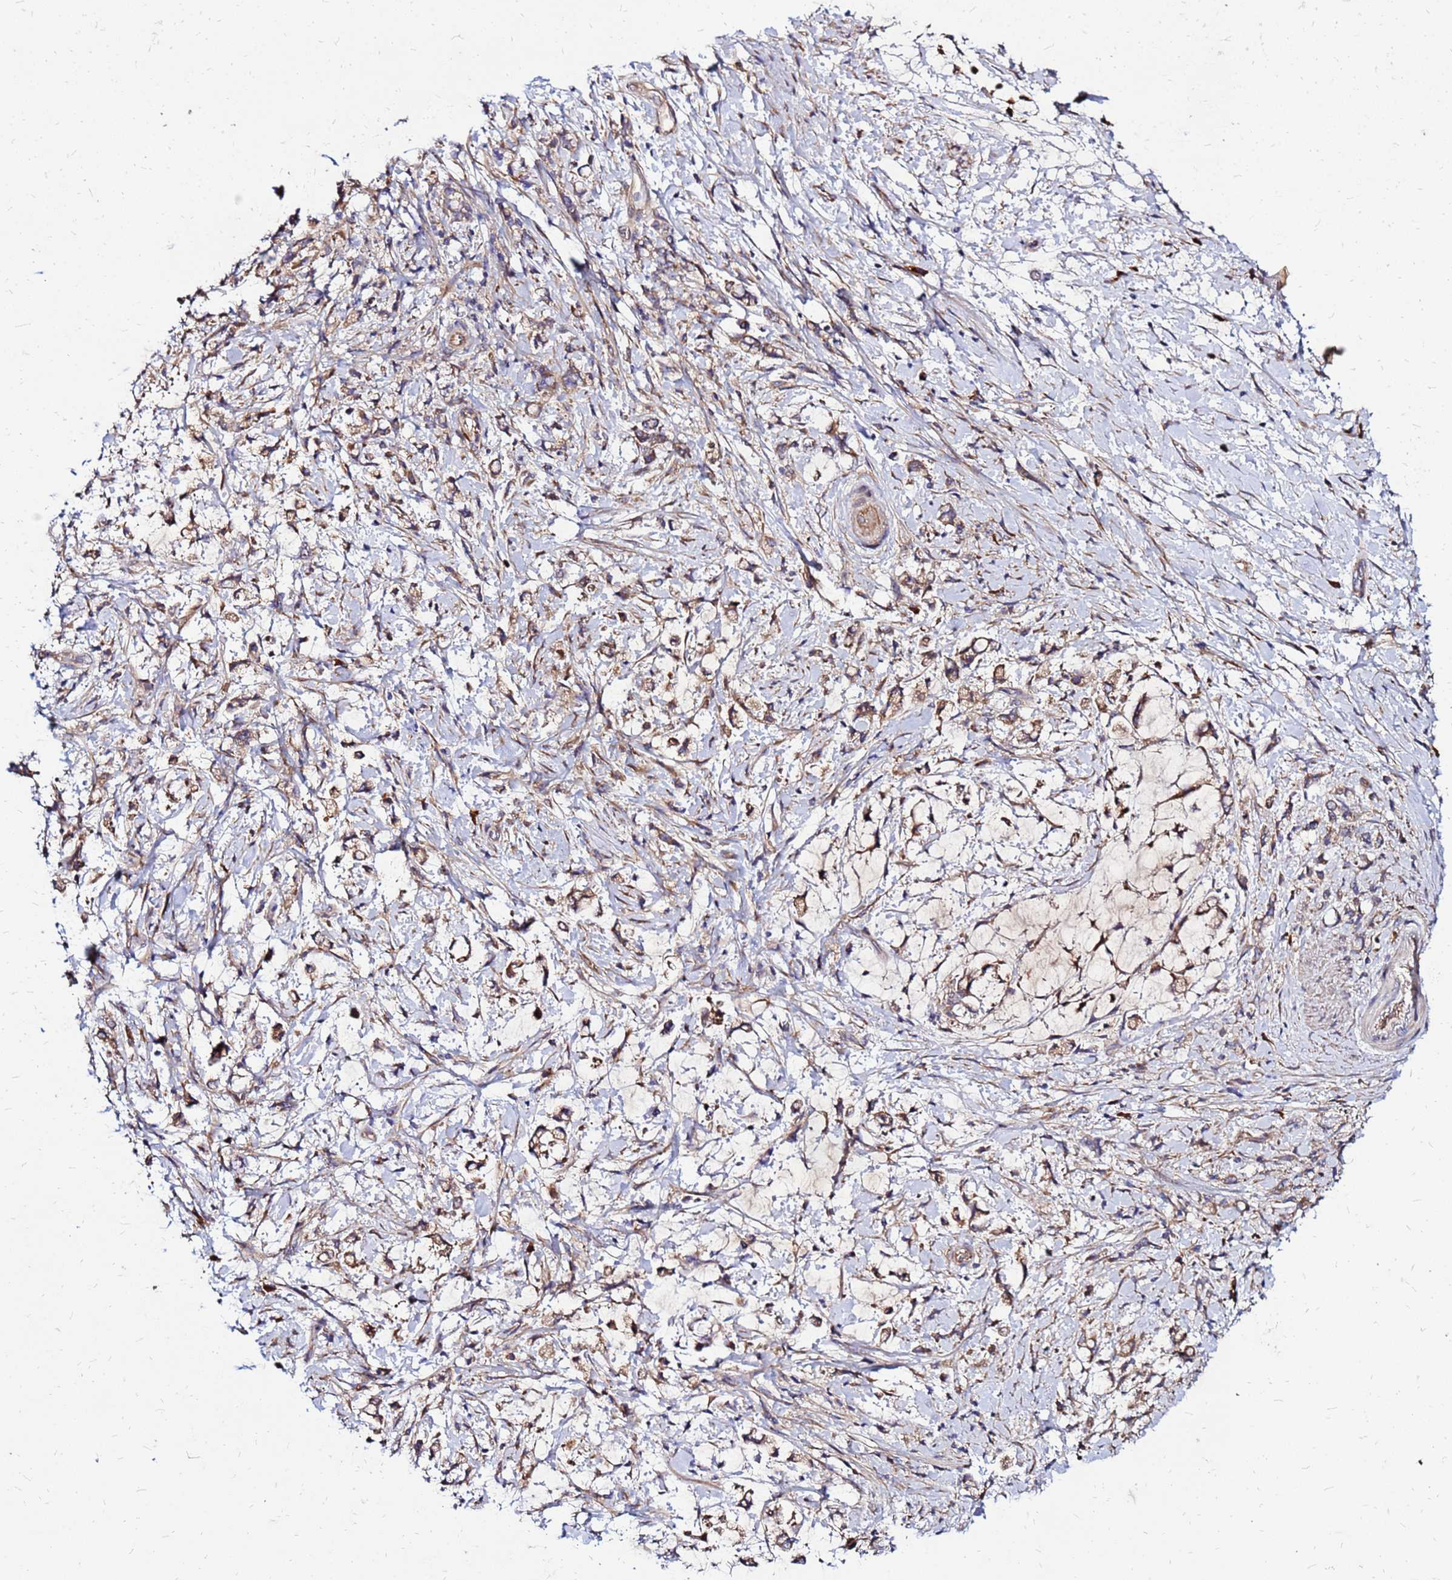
{"staining": {"intensity": "weak", "quantity": ">75%", "location": "cytoplasmic/membranous"}, "tissue": "stomach cancer", "cell_type": "Tumor cells", "image_type": "cancer", "snomed": [{"axis": "morphology", "description": "Adenocarcinoma, NOS"}, {"axis": "topography", "description": "Stomach"}], "caption": "Immunohistochemical staining of human stomach cancer (adenocarcinoma) shows weak cytoplasmic/membranous protein positivity in about >75% of tumor cells. Using DAB (brown) and hematoxylin (blue) stains, captured at high magnification using brightfield microscopy.", "gene": "VMO1", "patient": {"sex": "female", "age": 60}}